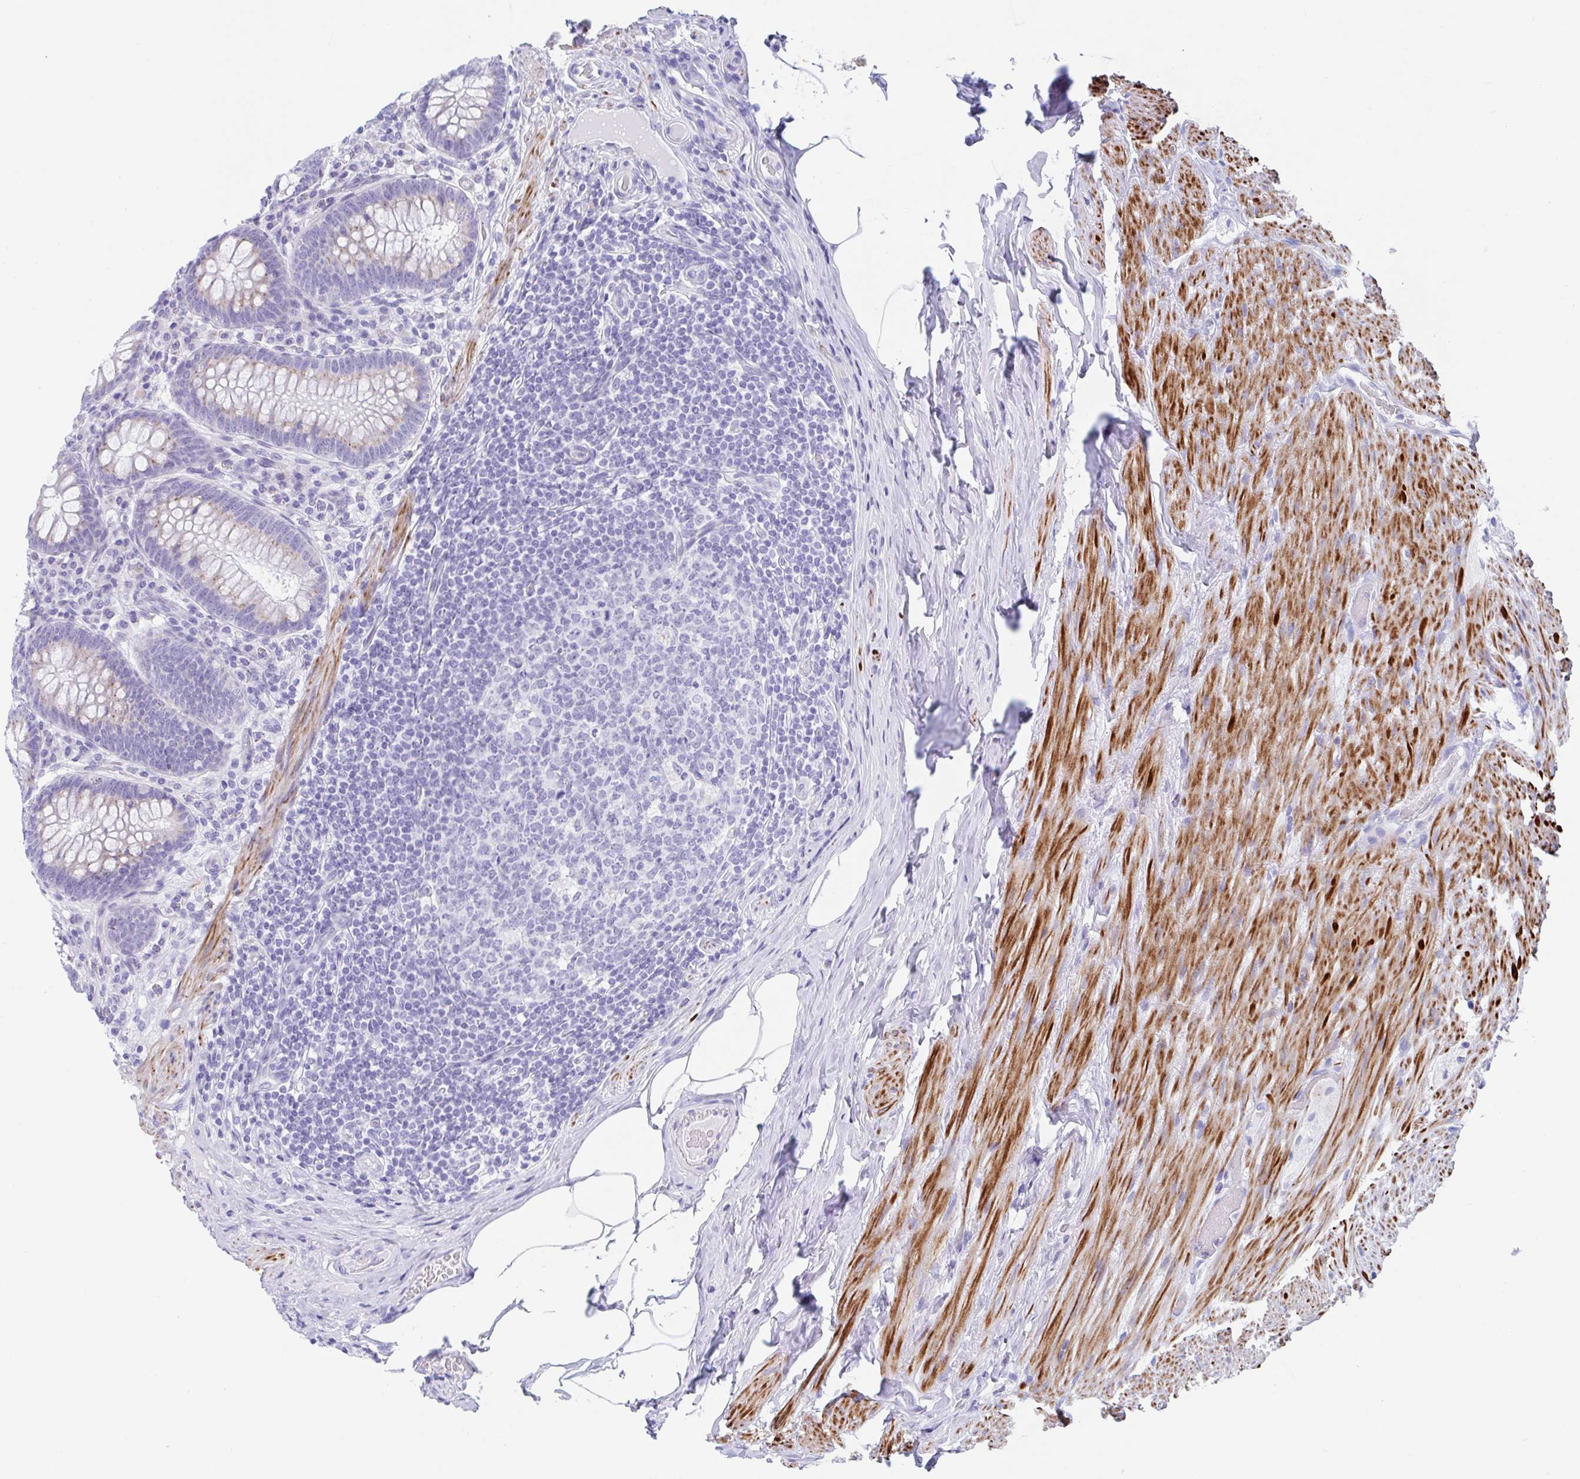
{"staining": {"intensity": "weak", "quantity": "25%-75%", "location": "cytoplasmic/membranous"}, "tissue": "appendix", "cell_type": "Glandular cells", "image_type": "normal", "snomed": [{"axis": "morphology", "description": "Normal tissue, NOS"}, {"axis": "topography", "description": "Appendix"}], "caption": "Immunohistochemical staining of unremarkable human appendix exhibits weak cytoplasmic/membranous protein expression in approximately 25%-75% of glandular cells. The protein of interest is stained brown, and the nuclei are stained in blue (DAB IHC with brightfield microscopy, high magnification).", "gene": "CPTP", "patient": {"sex": "male", "age": 71}}